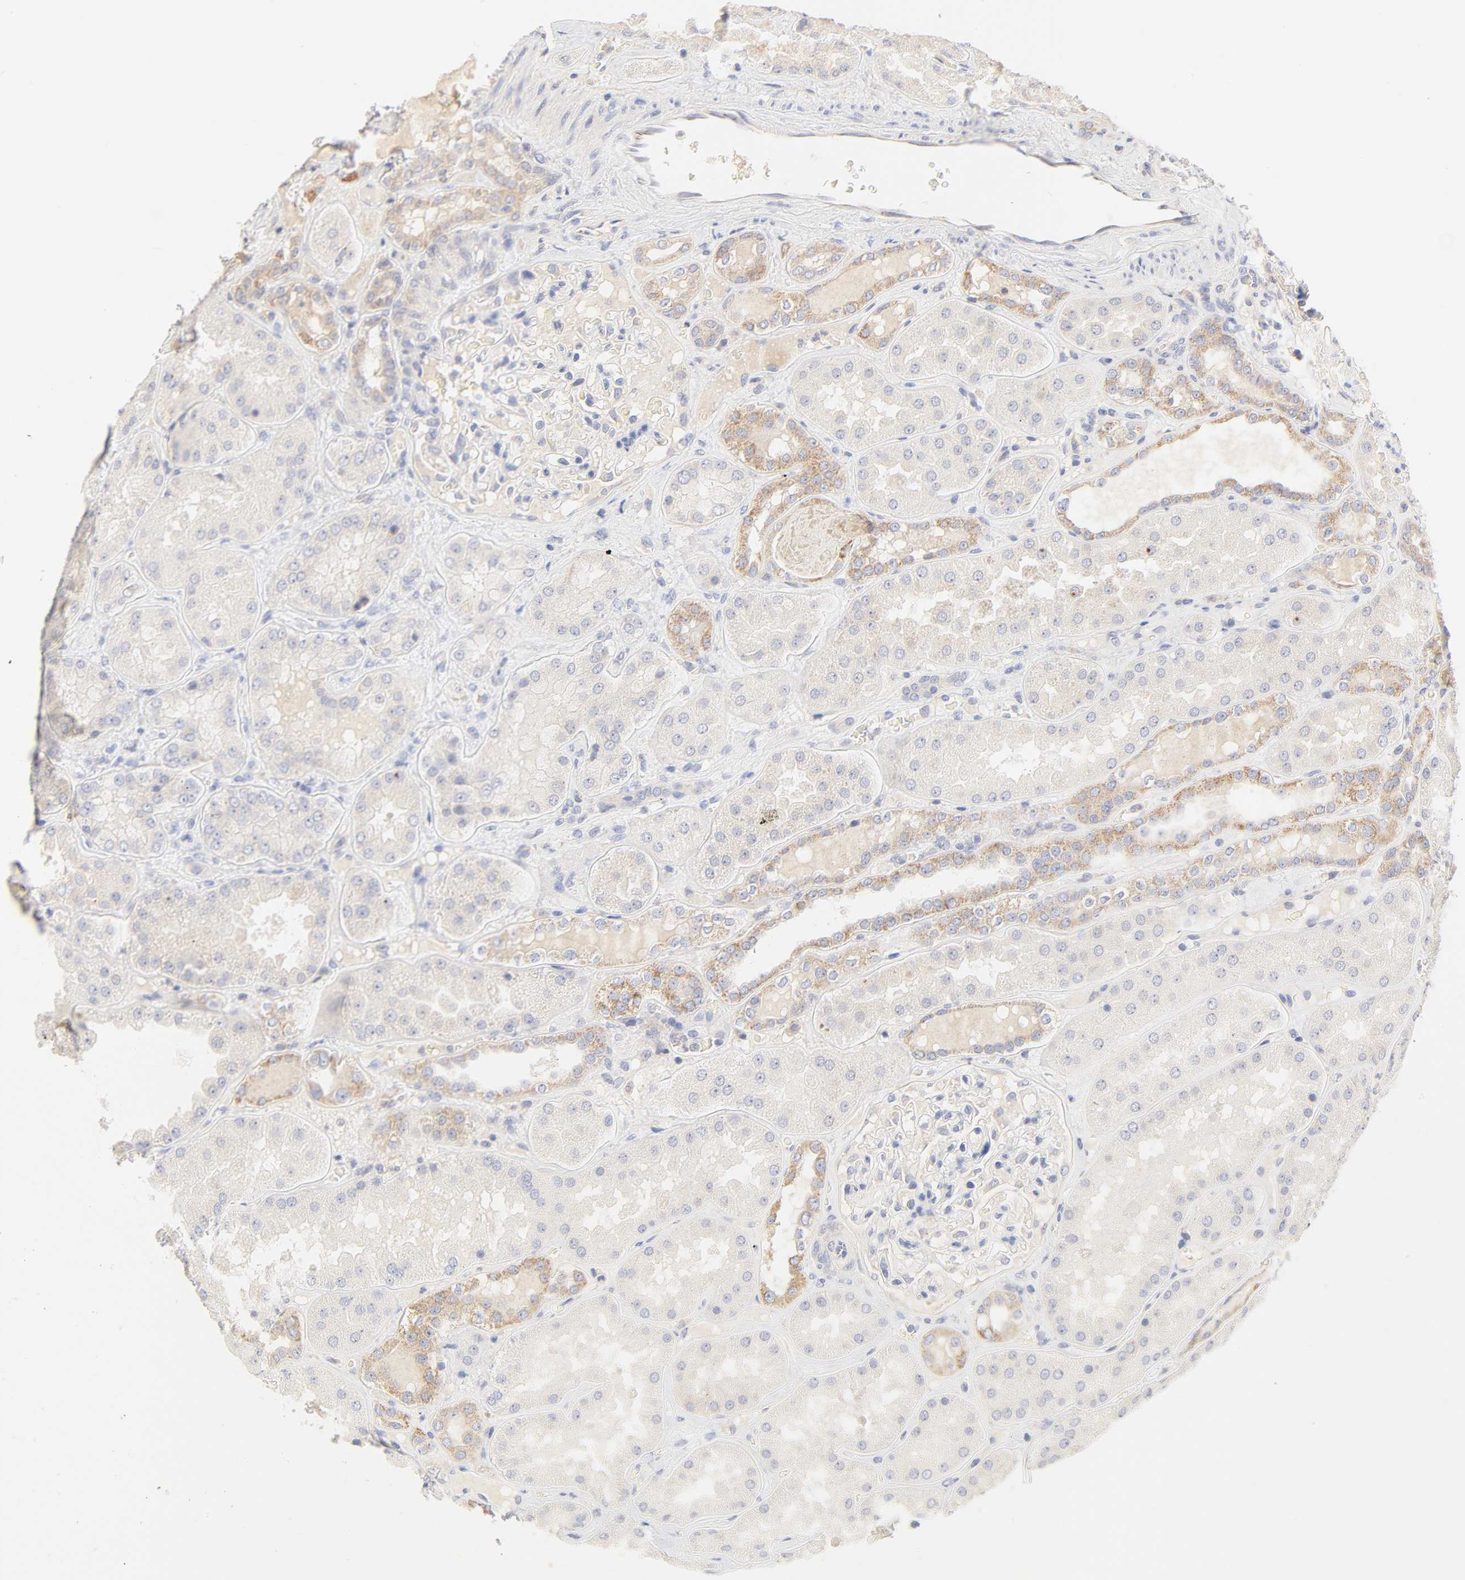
{"staining": {"intensity": "negative", "quantity": "none", "location": "none"}, "tissue": "kidney", "cell_type": "Cells in glomeruli", "image_type": "normal", "snomed": [{"axis": "morphology", "description": "Normal tissue, NOS"}, {"axis": "topography", "description": "Kidney"}], "caption": "High power microscopy histopathology image of an IHC histopathology image of benign kidney, revealing no significant expression in cells in glomeruli.", "gene": "MTERF2", "patient": {"sex": "female", "age": 56}}